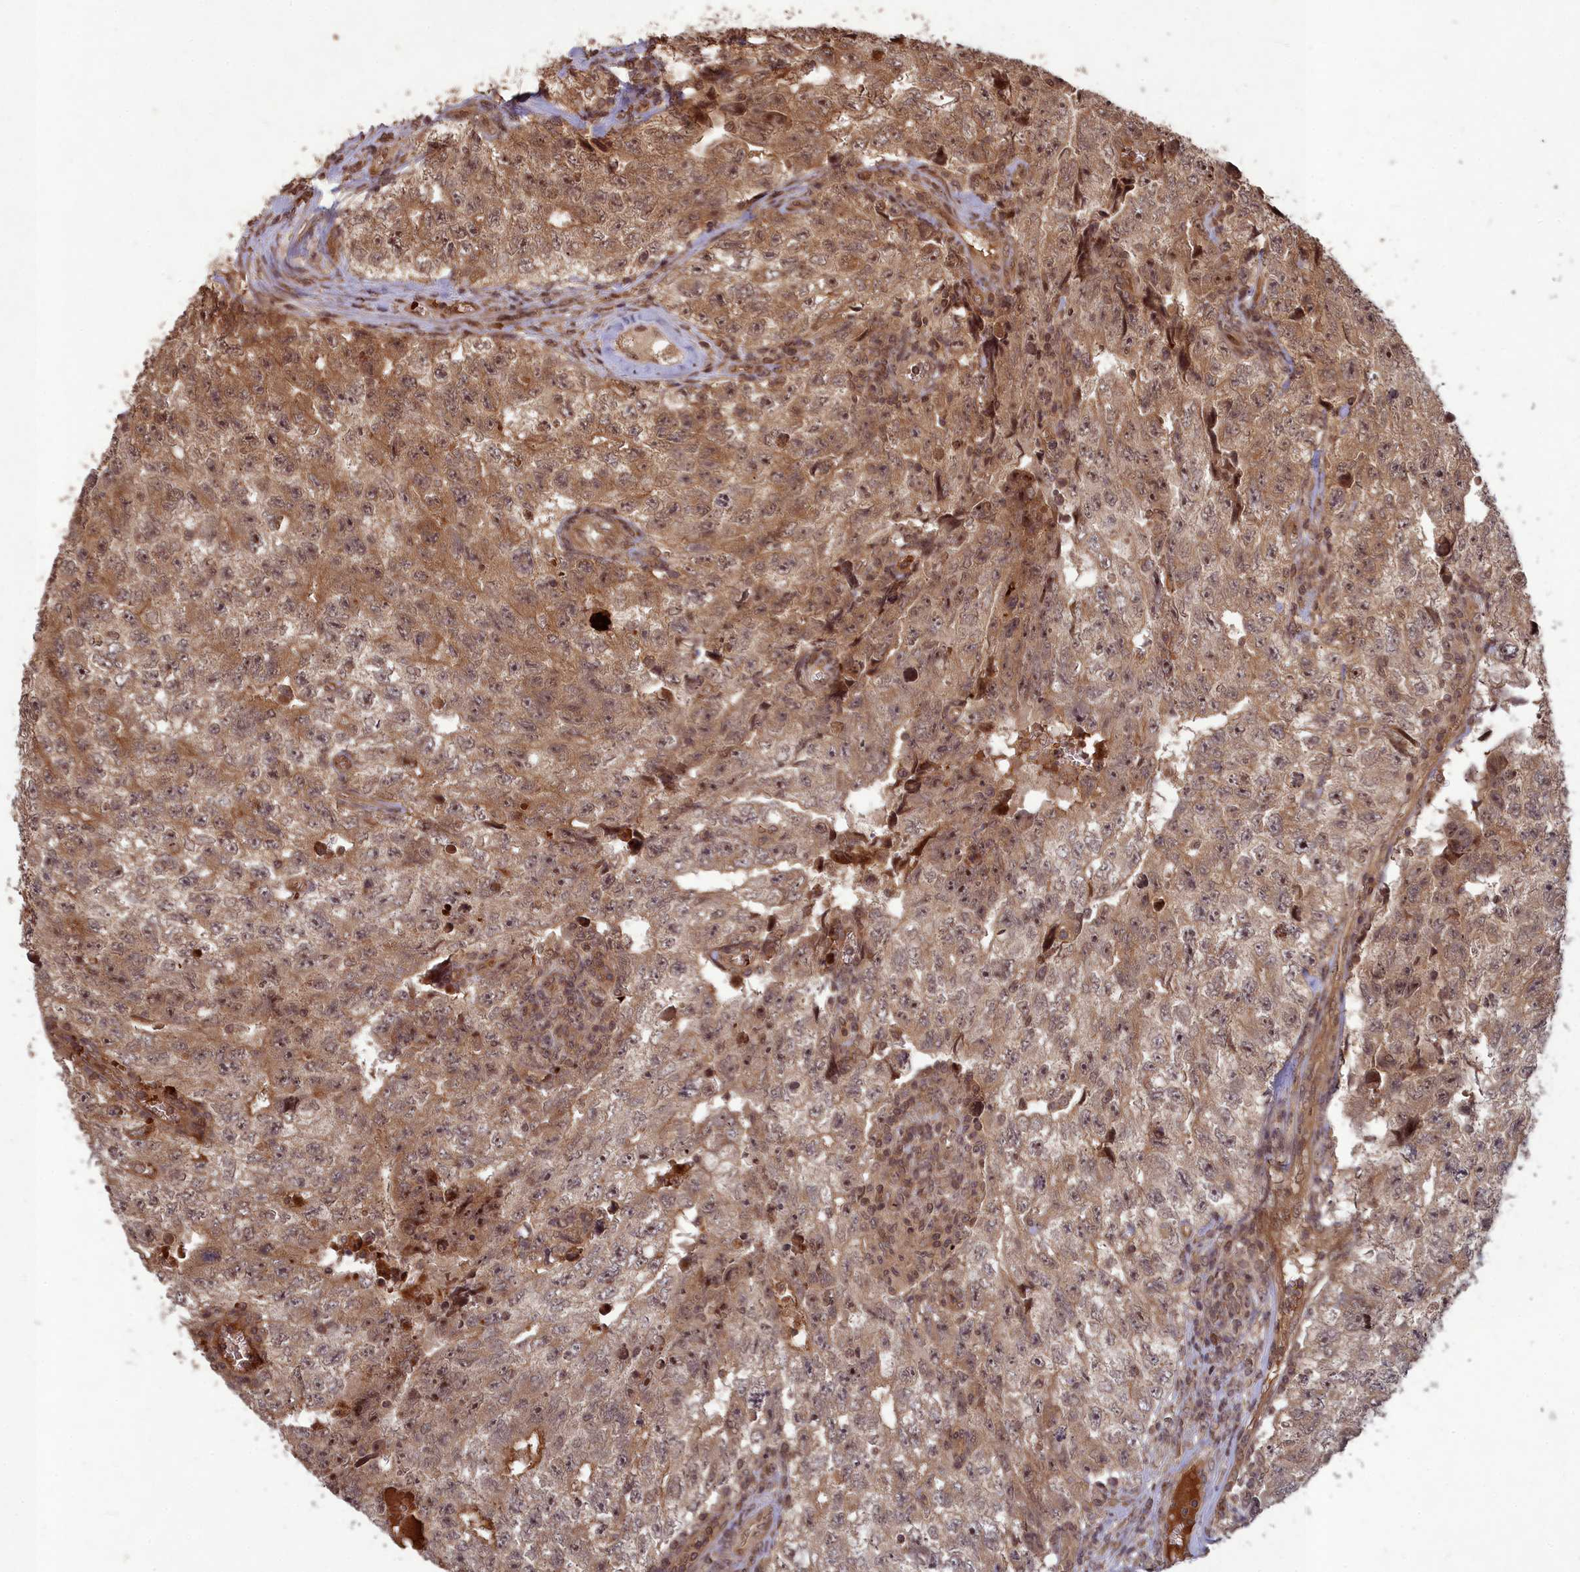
{"staining": {"intensity": "moderate", "quantity": ">75%", "location": "cytoplasmic/membranous"}, "tissue": "testis cancer", "cell_type": "Tumor cells", "image_type": "cancer", "snomed": [{"axis": "morphology", "description": "Carcinoma, Embryonal, NOS"}, {"axis": "topography", "description": "Testis"}], "caption": "Protein staining of testis embryonal carcinoma tissue exhibits moderate cytoplasmic/membranous positivity in about >75% of tumor cells. (DAB (3,3'-diaminobenzidine) IHC with brightfield microscopy, high magnification).", "gene": "SRMS", "patient": {"sex": "male", "age": 17}}